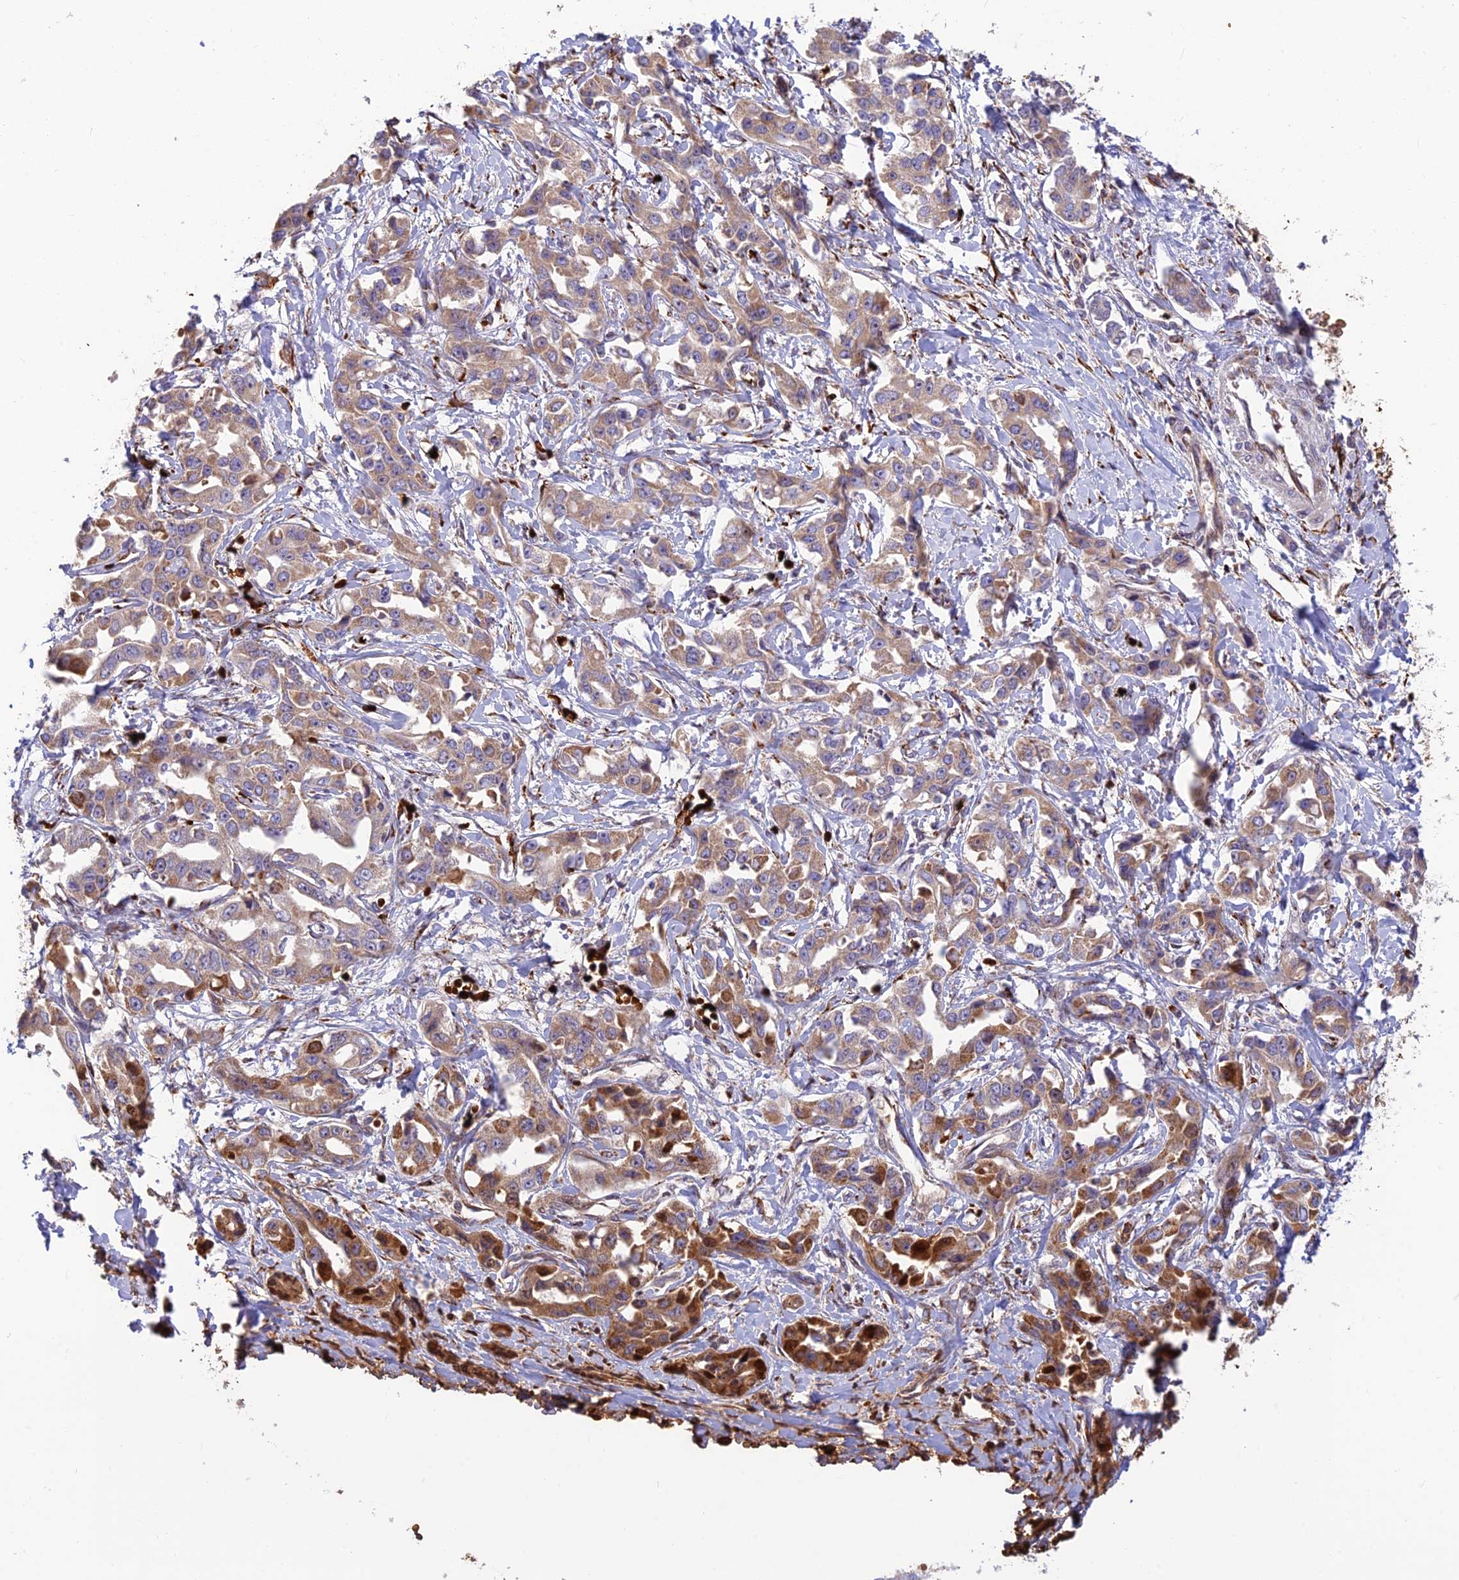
{"staining": {"intensity": "moderate", "quantity": "25%-75%", "location": "cytoplasmic/membranous"}, "tissue": "liver cancer", "cell_type": "Tumor cells", "image_type": "cancer", "snomed": [{"axis": "morphology", "description": "Cholangiocarcinoma"}, {"axis": "topography", "description": "Liver"}], "caption": "Protein staining reveals moderate cytoplasmic/membranous staining in about 25%-75% of tumor cells in liver cancer.", "gene": "UFSP2", "patient": {"sex": "male", "age": 59}}